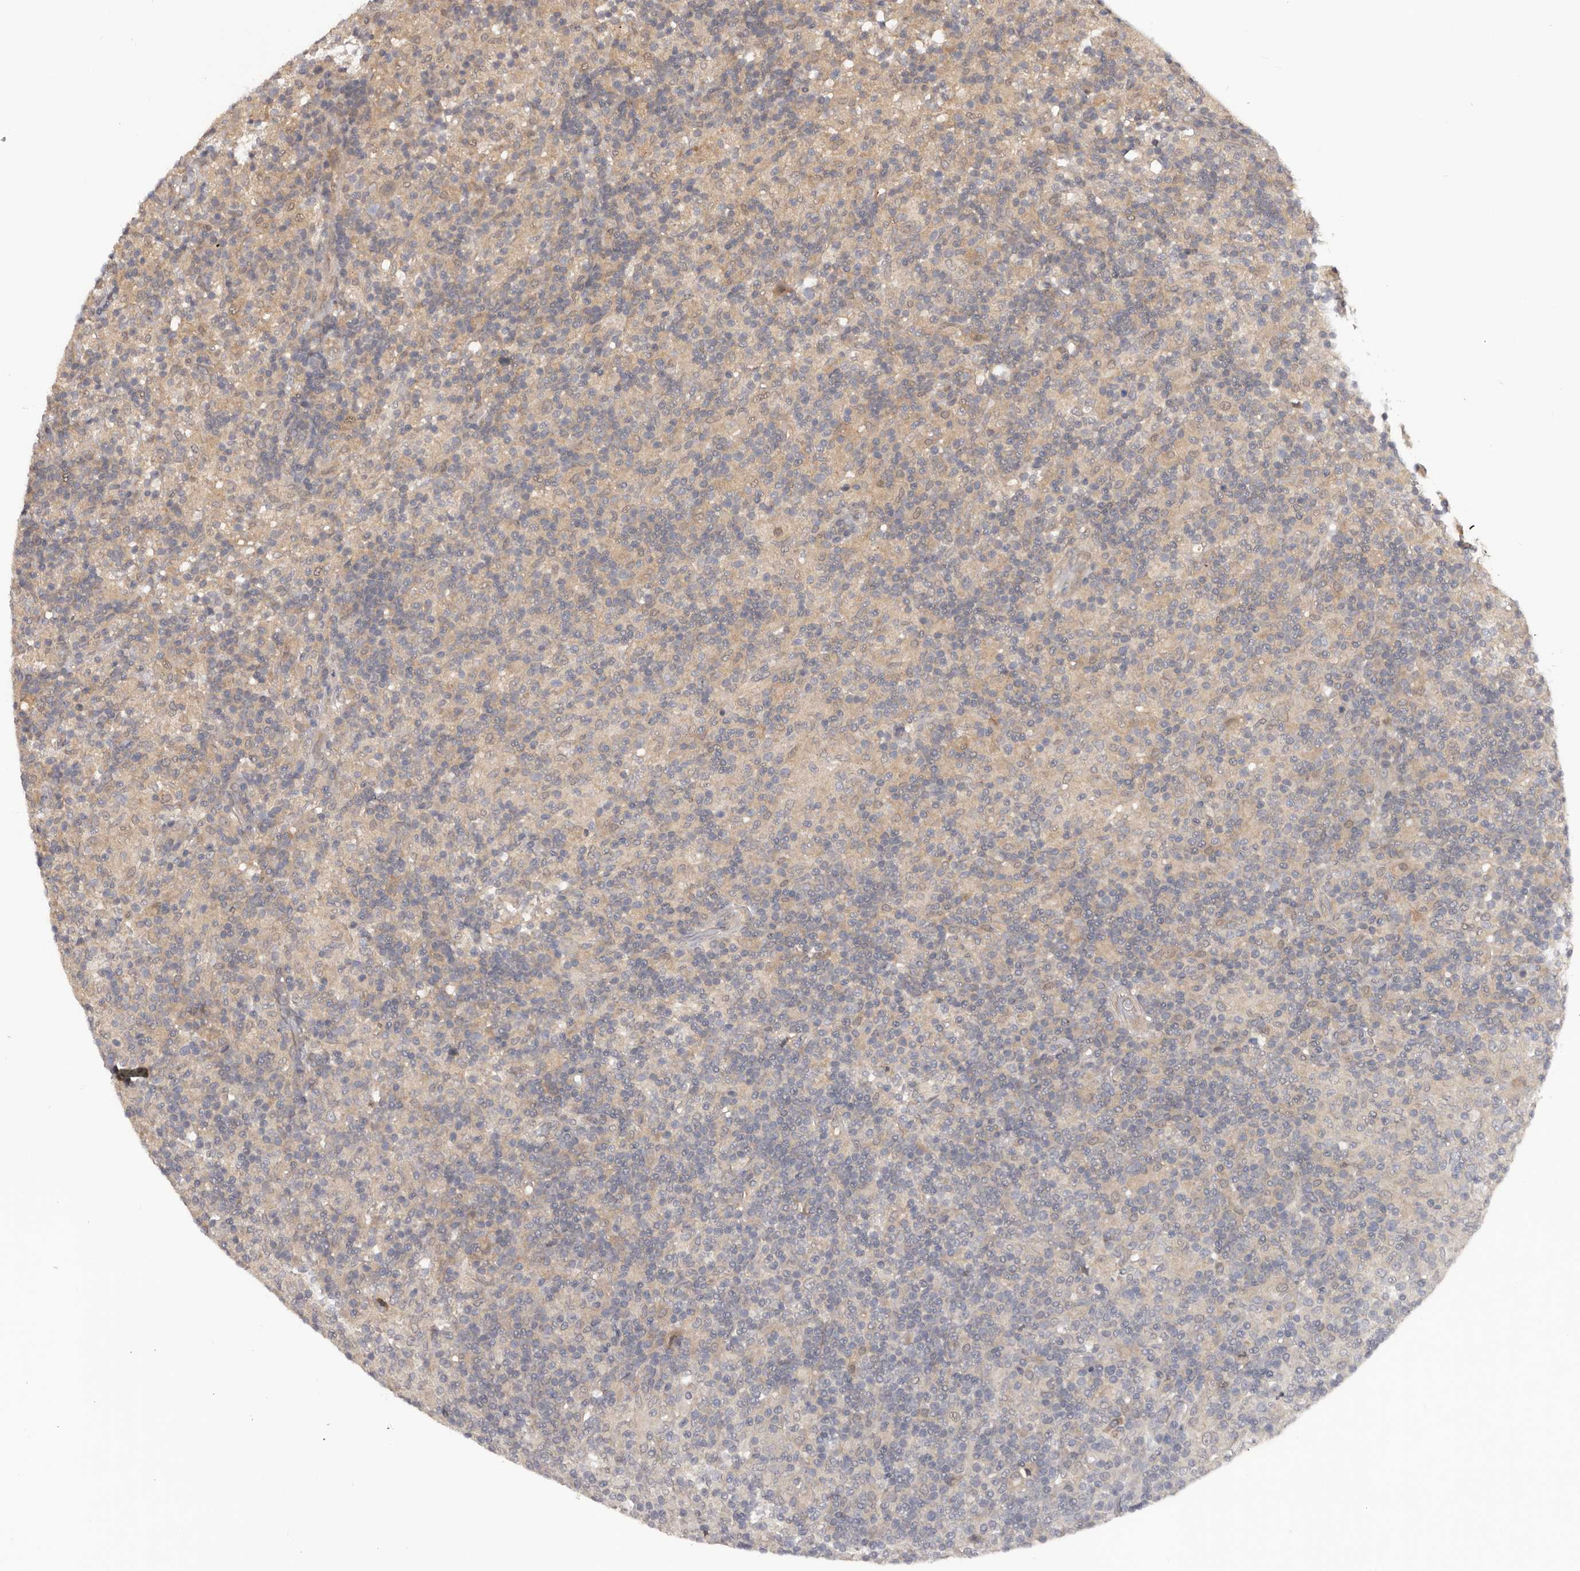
{"staining": {"intensity": "negative", "quantity": "none", "location": "none"}, "tissue": "lymphoma", "cell_type": "Tumor cells", "image_type": "cancer", "snomed": [{"axis": "morphology", "description": "Hodgkin's disease, NOS"}, {"axis": "topography", "description": "Lymph node"}], "caption": "Immunohistochemistry image of Hodgkin's disease stained for a protein (brown), which demonstrates no positivity in tumor cells. (DAB (3,3'-diaminobenzidine) IHC, high magnification).", "gene": "MDP1", "patient": {"sex": "male", "age": 70}}